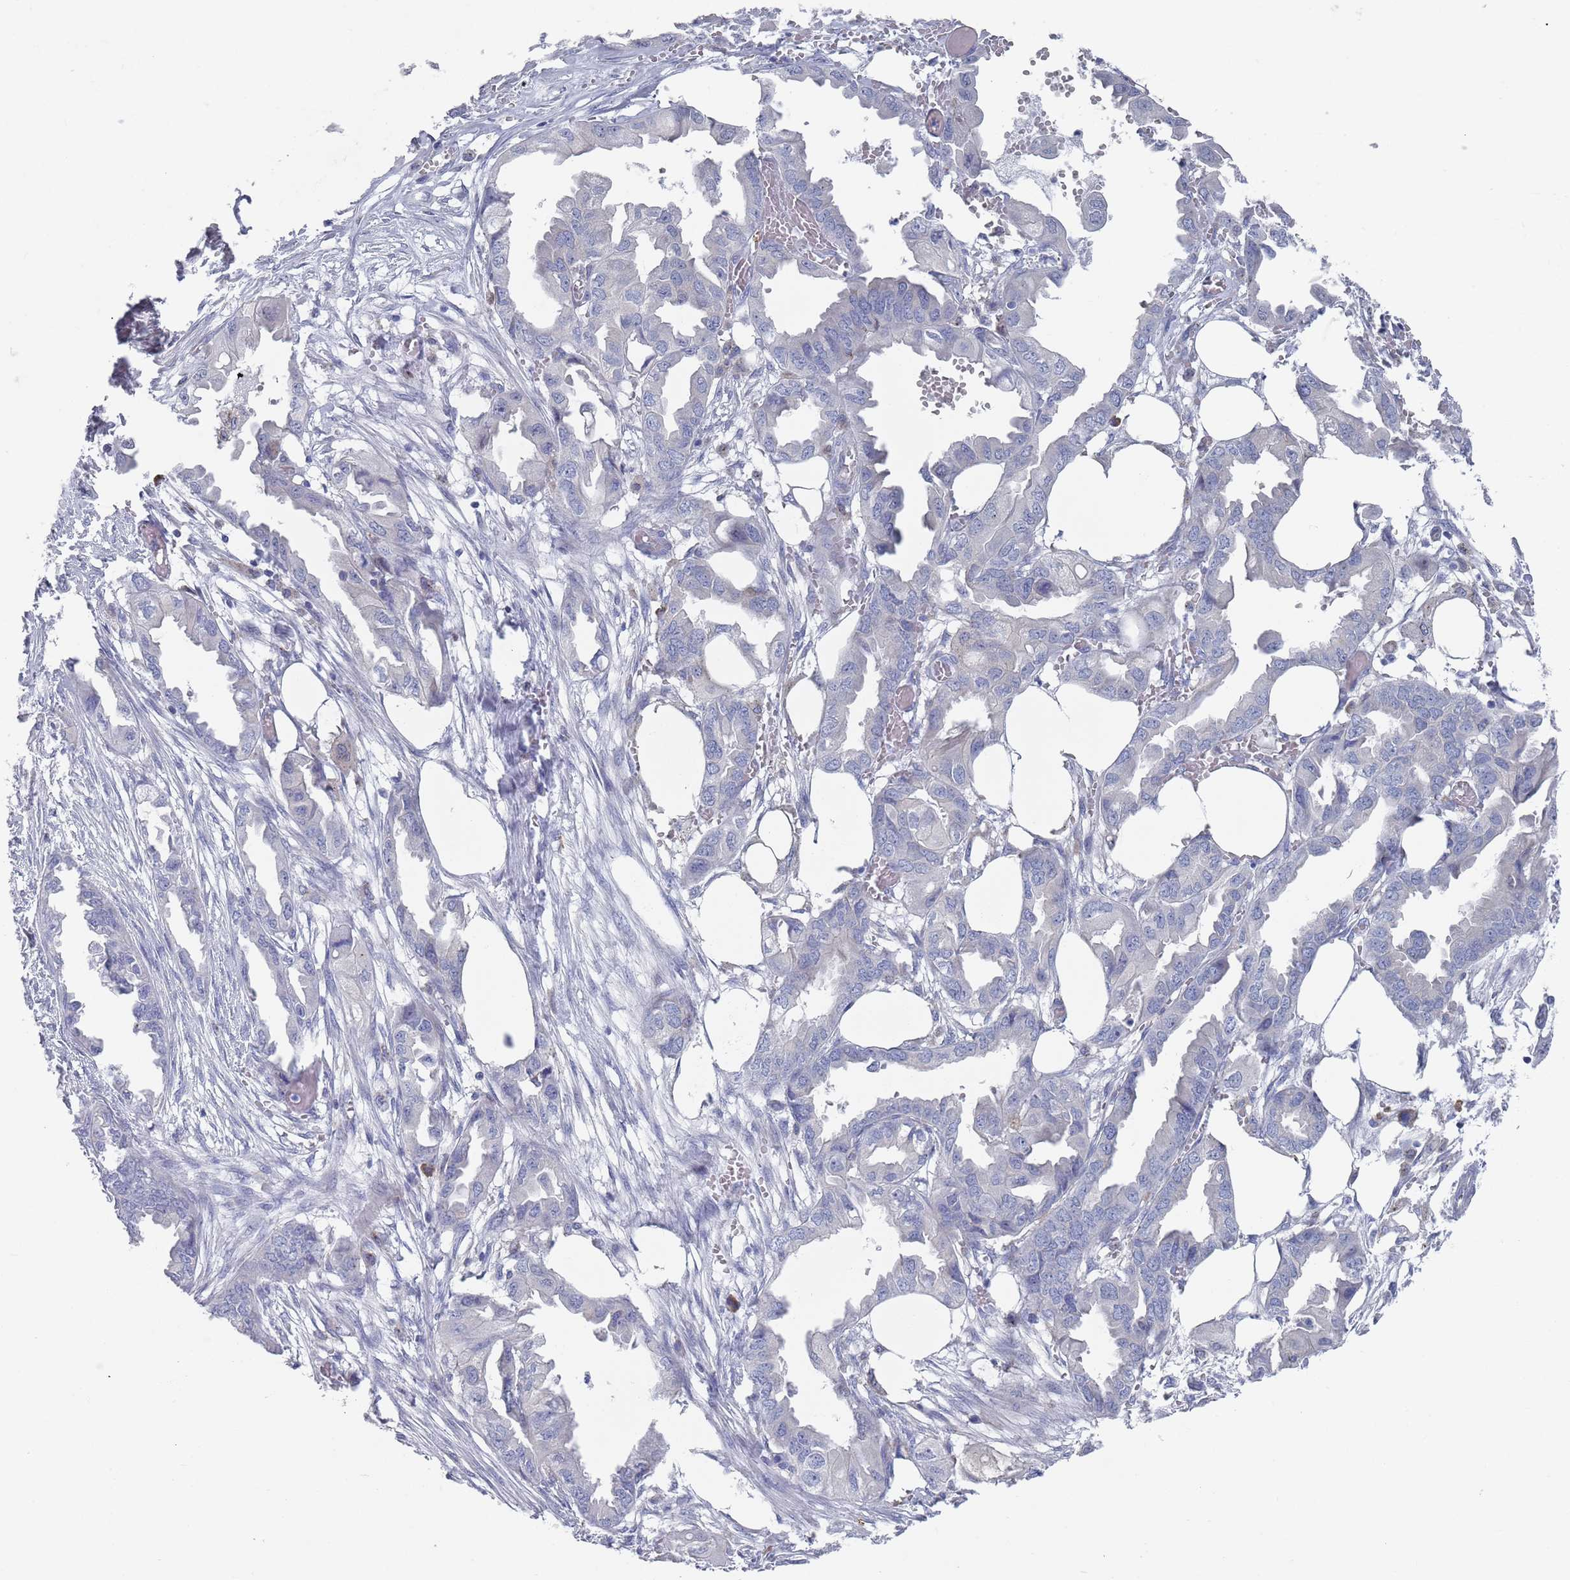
{"staining": {"intensity": "negative", "quantity": "none", "location": "none"}, "tissue": "endometrial cancer", "cell_type": "Tumor cells", "image_type": "cancer", "snomed": [{"axis": "morphology", "description": "Adenocarcinoma, NOS"}, {"axis": "morphology", "description": "Adenocarcinoma, metastatic, NOS"}, {"axis": "topography", "description": "Adipose tissue"}, {"axis": "topography", "description": "Endometrium"}], "caption": "DAB (3,3'-diaminobenzidine) immunohistochemical staining of endometrial metastatic adenocarcinoma exhibits no significant staining in tumor cells. The staining was performed using DAB (3,3'-diaminobenzidine) to visualize the protein expression in brown, while the nuclei were stained in blue with hematoxylin (Magnification: 20x).", "gene": "MAT1A", "patient": {"sex": "female", "age": 67}}